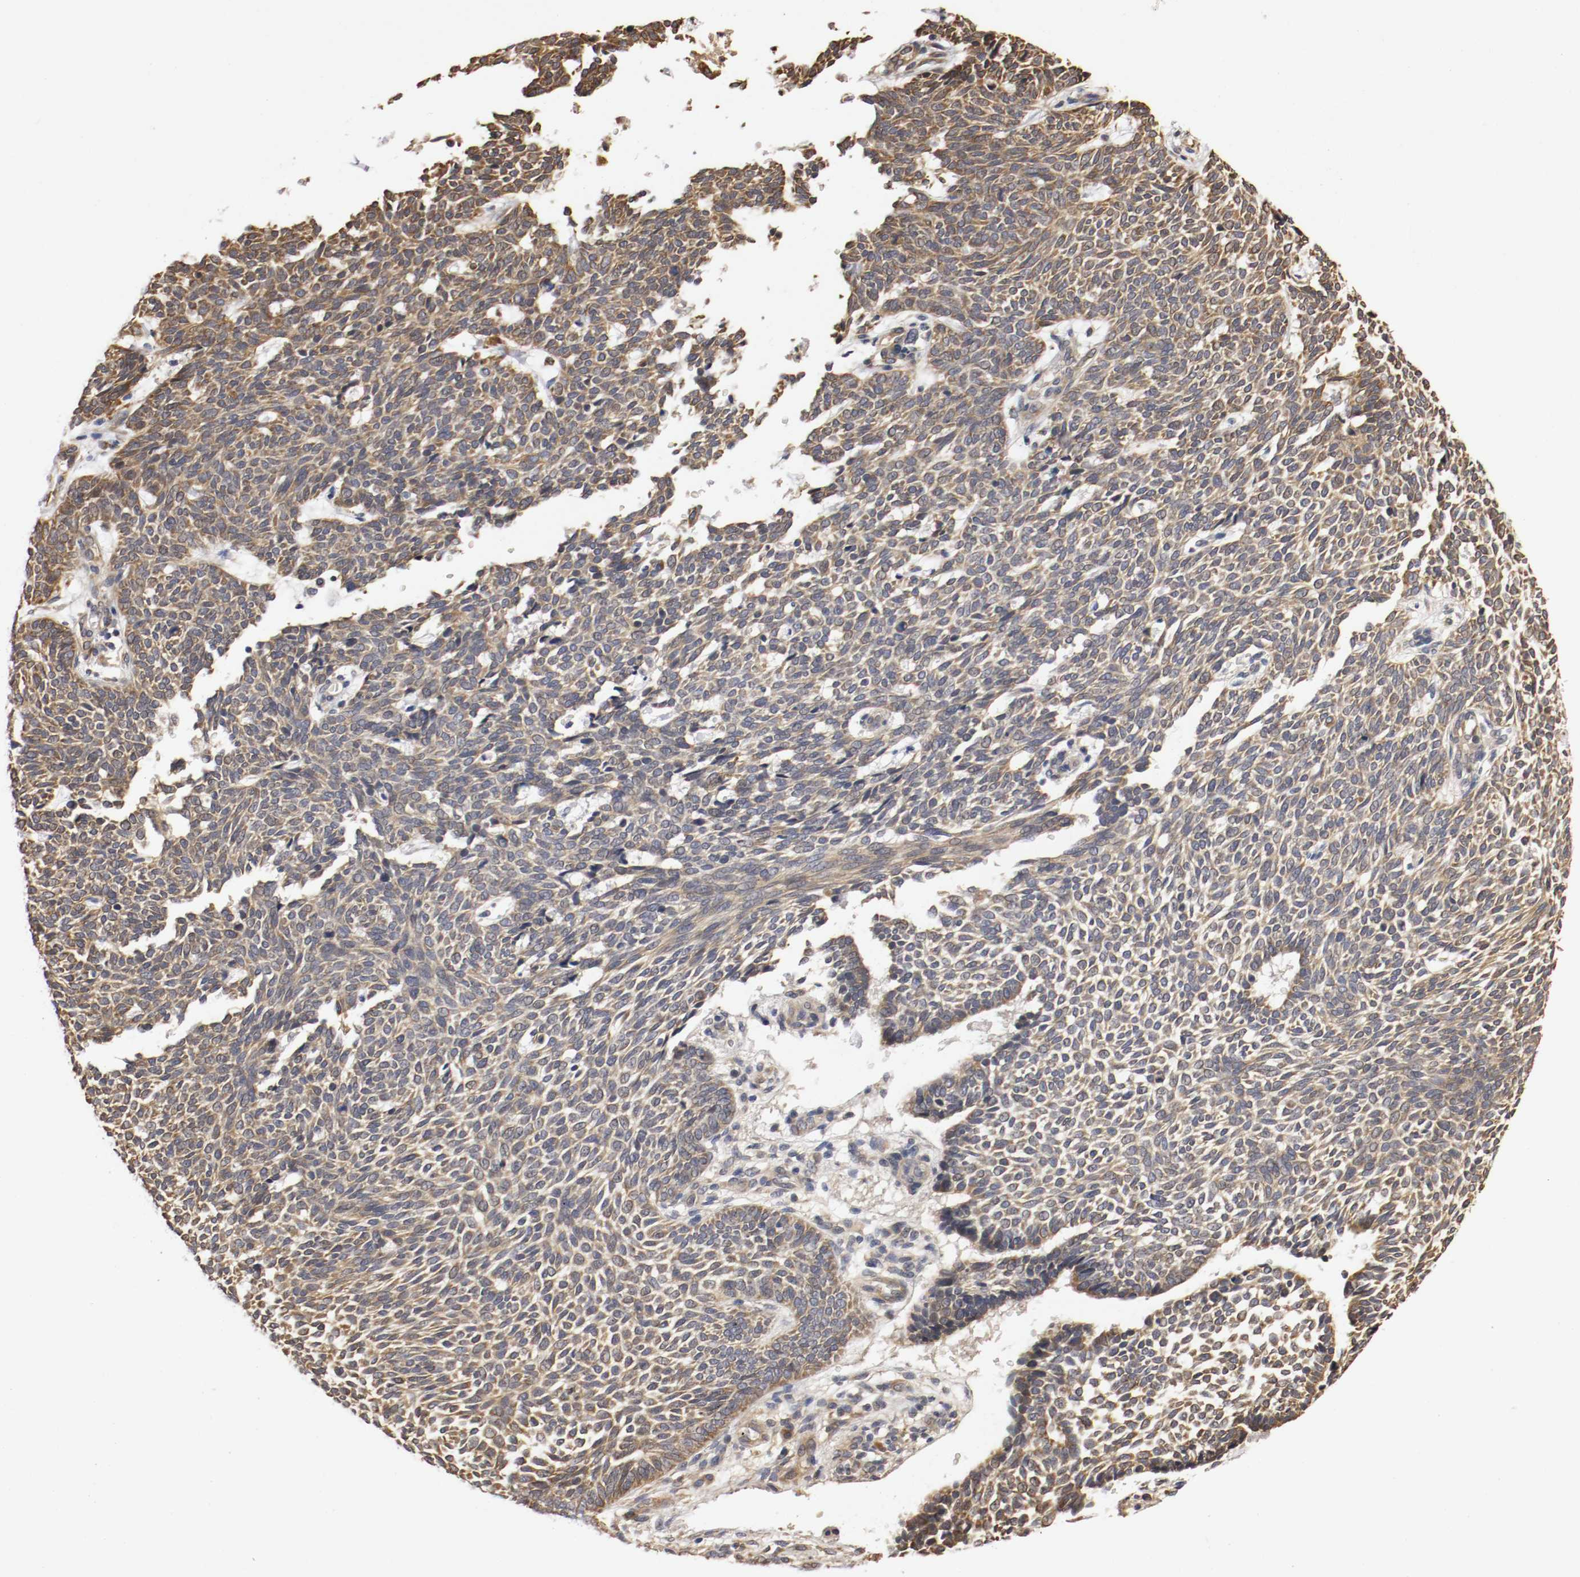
{"staining": {"intensity": "weak", "quantity": ">75%", "location": "cytoplasmic/membranous"}, "tissue": "skin cancer", "cell_type": "Tumor cells", "image_type": "cancer", "snomed": [{"axis": "morphology", "description": "Normal tissue, NOS"}, {"axis": "morphology", "description": "Basal cell carcinoma"}, {"axis": "topography", "description": "Skin"}], "caption": "Basal cell carcinoma (skin) was stained to show a protein in brown. There is low levels of weak cytoplasmic/membranous positivity in approximately >75% of tumor cells.", "gene": "VEZT", "patient": {"sex": "male", "age": 87}}